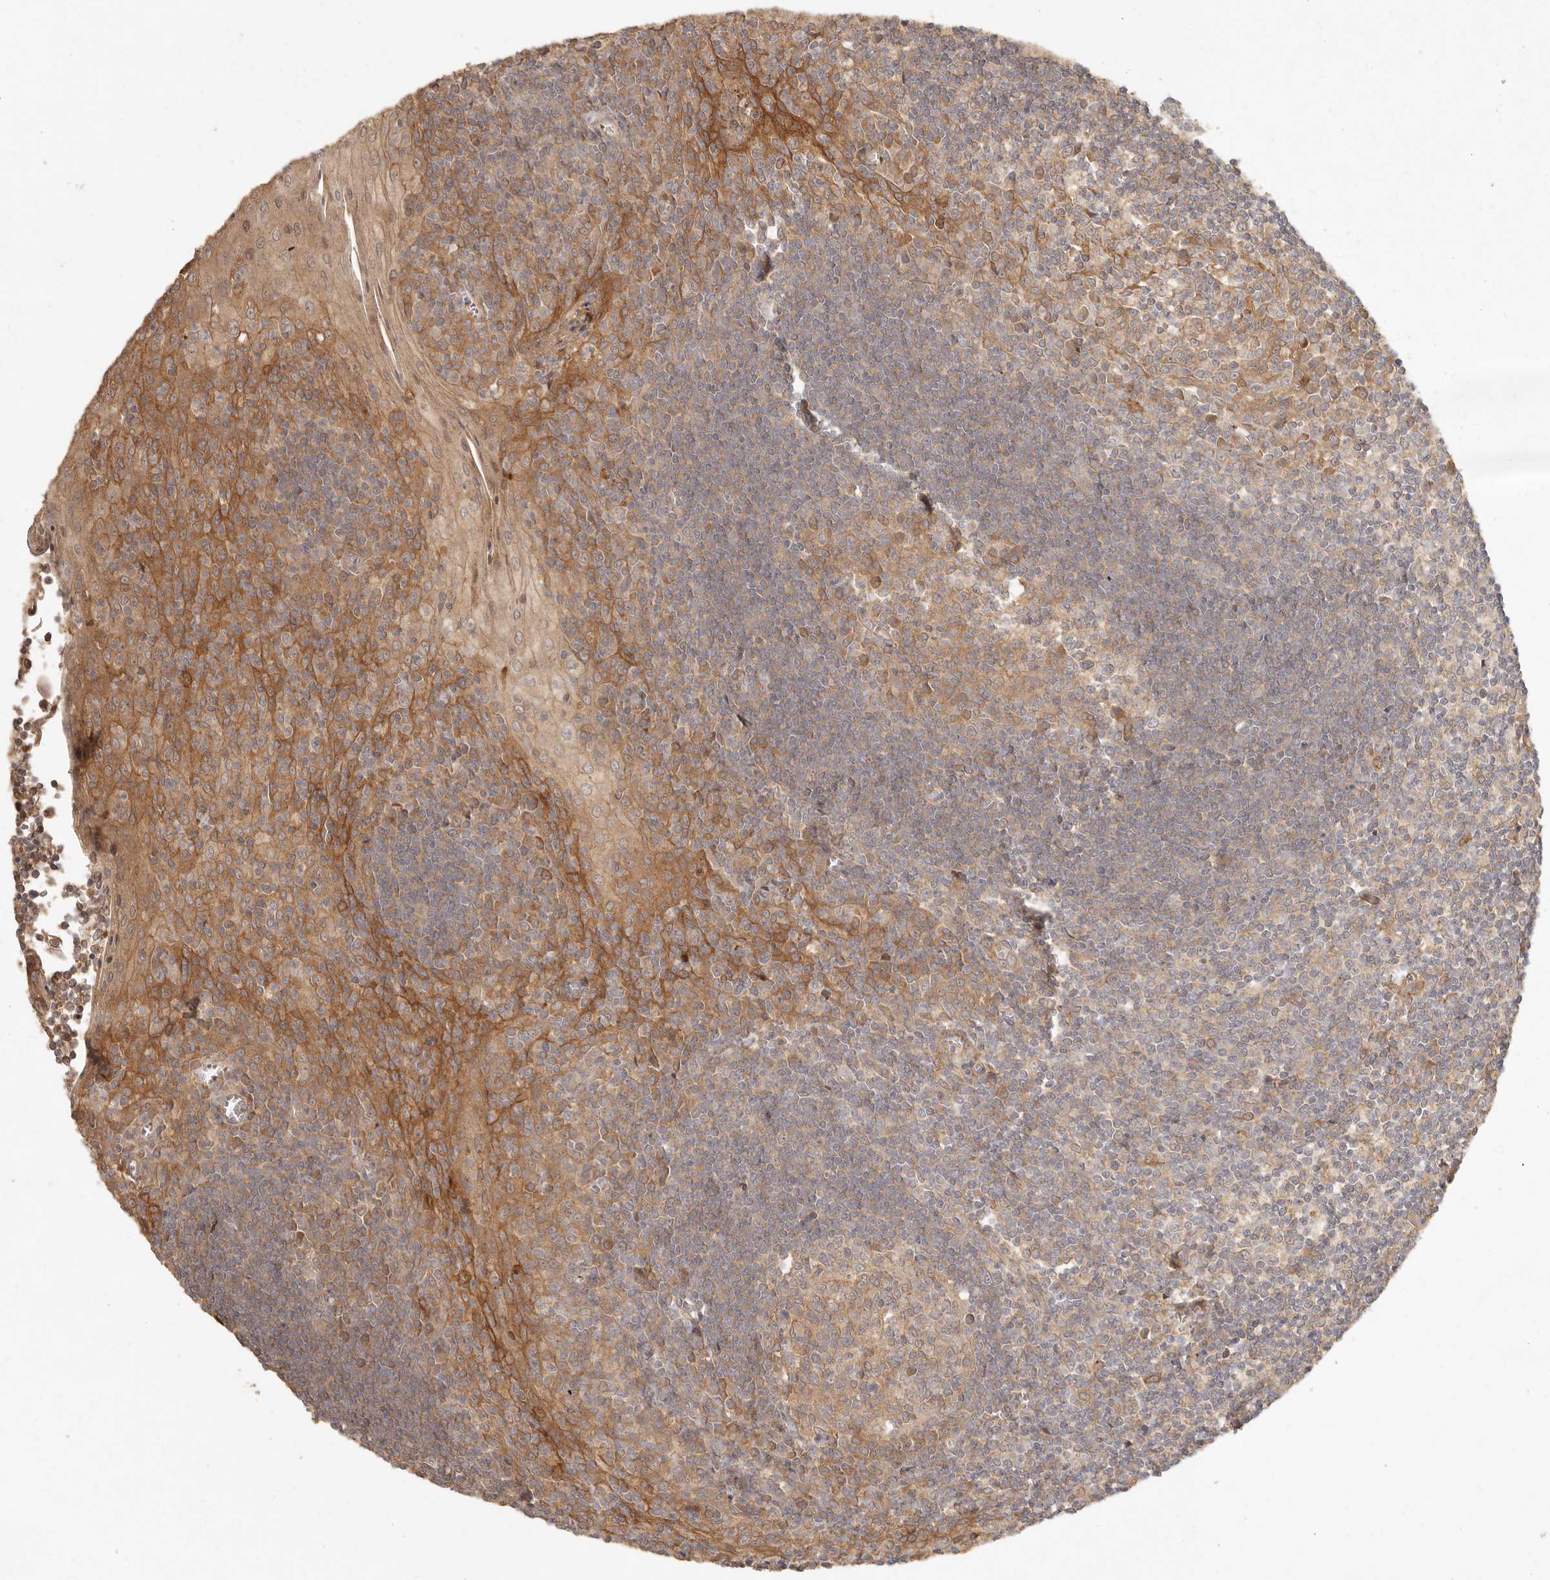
{"staining": {"intensity": "moderate", "quantity": ">75%", "location": "cytoplasmic/membranous"}, "tissue": "tonsil", "cell_type": "Germinal center cells", "image_type": "normal", "snomed": [{"axis": "morphology", "description": "Normal tissue, NOS"}, {"axis": "topography", "description": "Tonsil"}], "caption": "High-power microscopy captured an immunohistochemistry histopathology image of unremarkable tonsil, revealing moderate cytoplasmic/membranous positivity in approximately >75% of germinal center cells. Immunohistochemistry stains the protein of interest in brown and the nuclei are stained blue.", "gene": "VIPR1", "patient": {"sex": "male", "age": 27}}